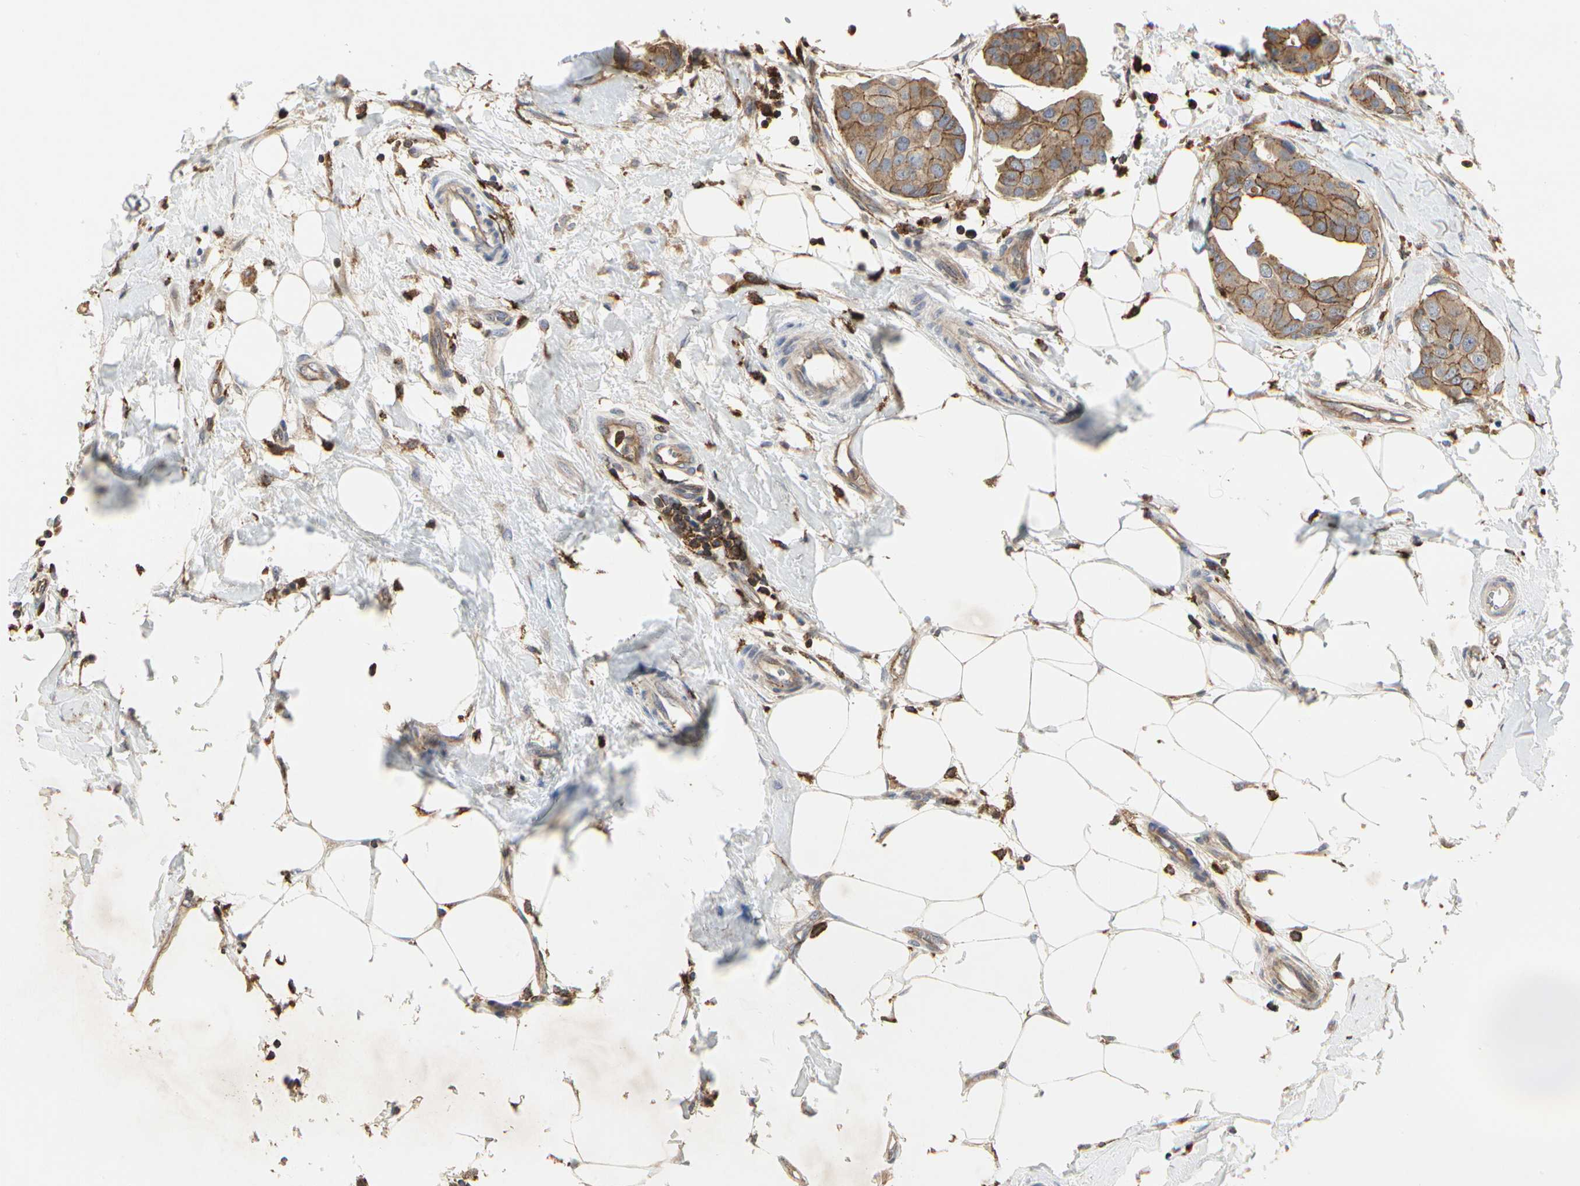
{"staining": {"intensity": "moderate", "quantity": ">75%", "location": "cytoplasmic/membranous"}, "tissue": "breast cancer", "cell_type": "Tumor cells", "image_type": "cancer", "snomed": [{"axis": "morphology", "description": "Duct carcinoma"}, {"axis": "topography", "description": "Breast"}], "caption": "This histopathology image exhibits immunohistochemistry (IHC) staining of human breast invasive ductal carcinoma, with medium moderate cytoplasmic/membranous staining in approximately >75% of tumor cells.", "gene": "NAPG", "patient": {"sex": "female", "age": 40}}